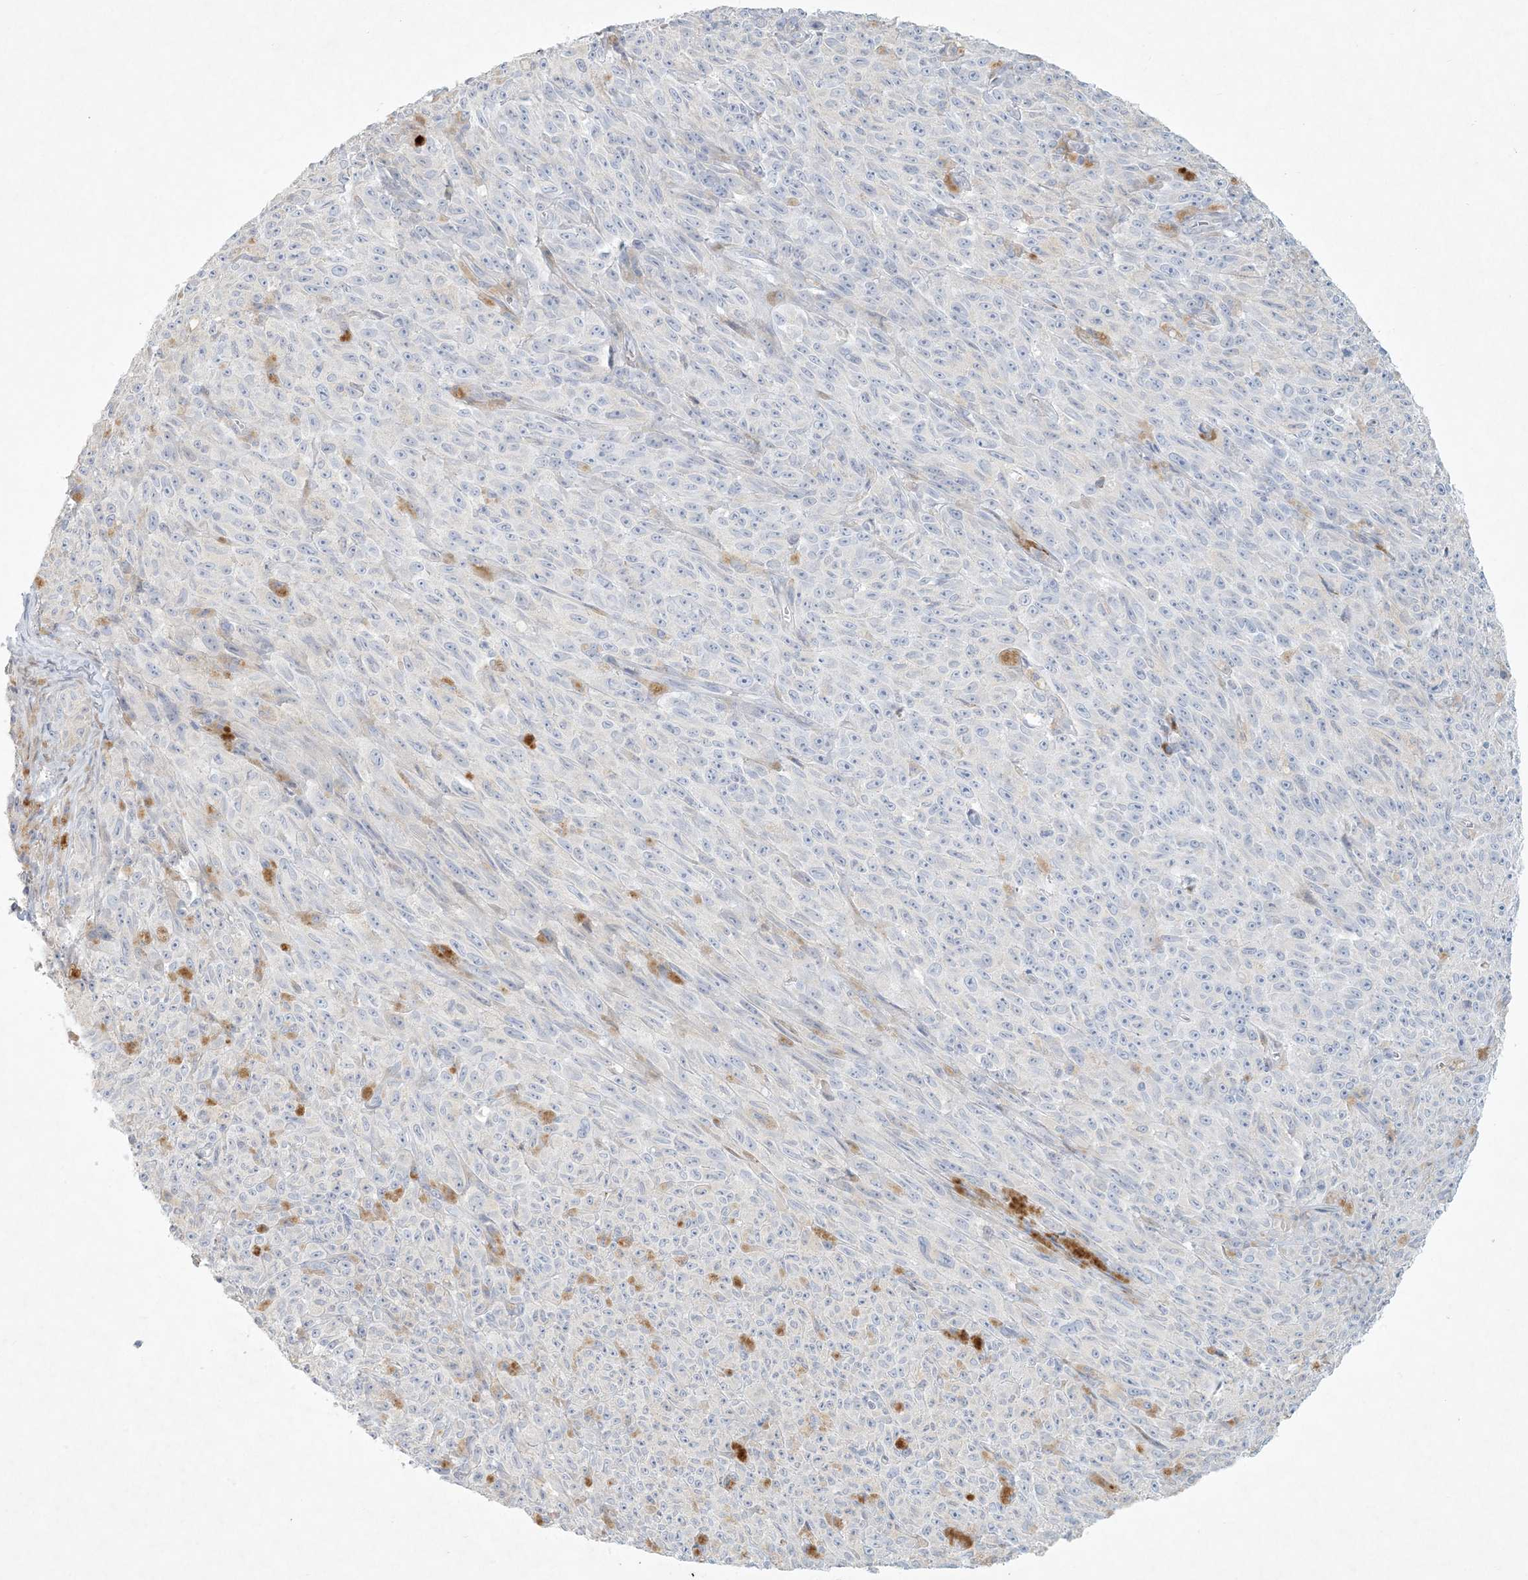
{"staining": {"intensity": "negative", "quantity": "none", "location": "none"}, "tissue": "melanoma", "cell_type": "Tumor cells", "image_type": "cancer", "snomed": [{"axis": "morphology", "description": "Malignant melanoma, NOS"}, {"axis": "topography", "description": "Skin"}], "caption": "Immunohistochemistry of human melanoma demonstrates no staining in tumor cells.", "gene": "ZNF385D", "patient": {"sex": "female", "age": 82}}